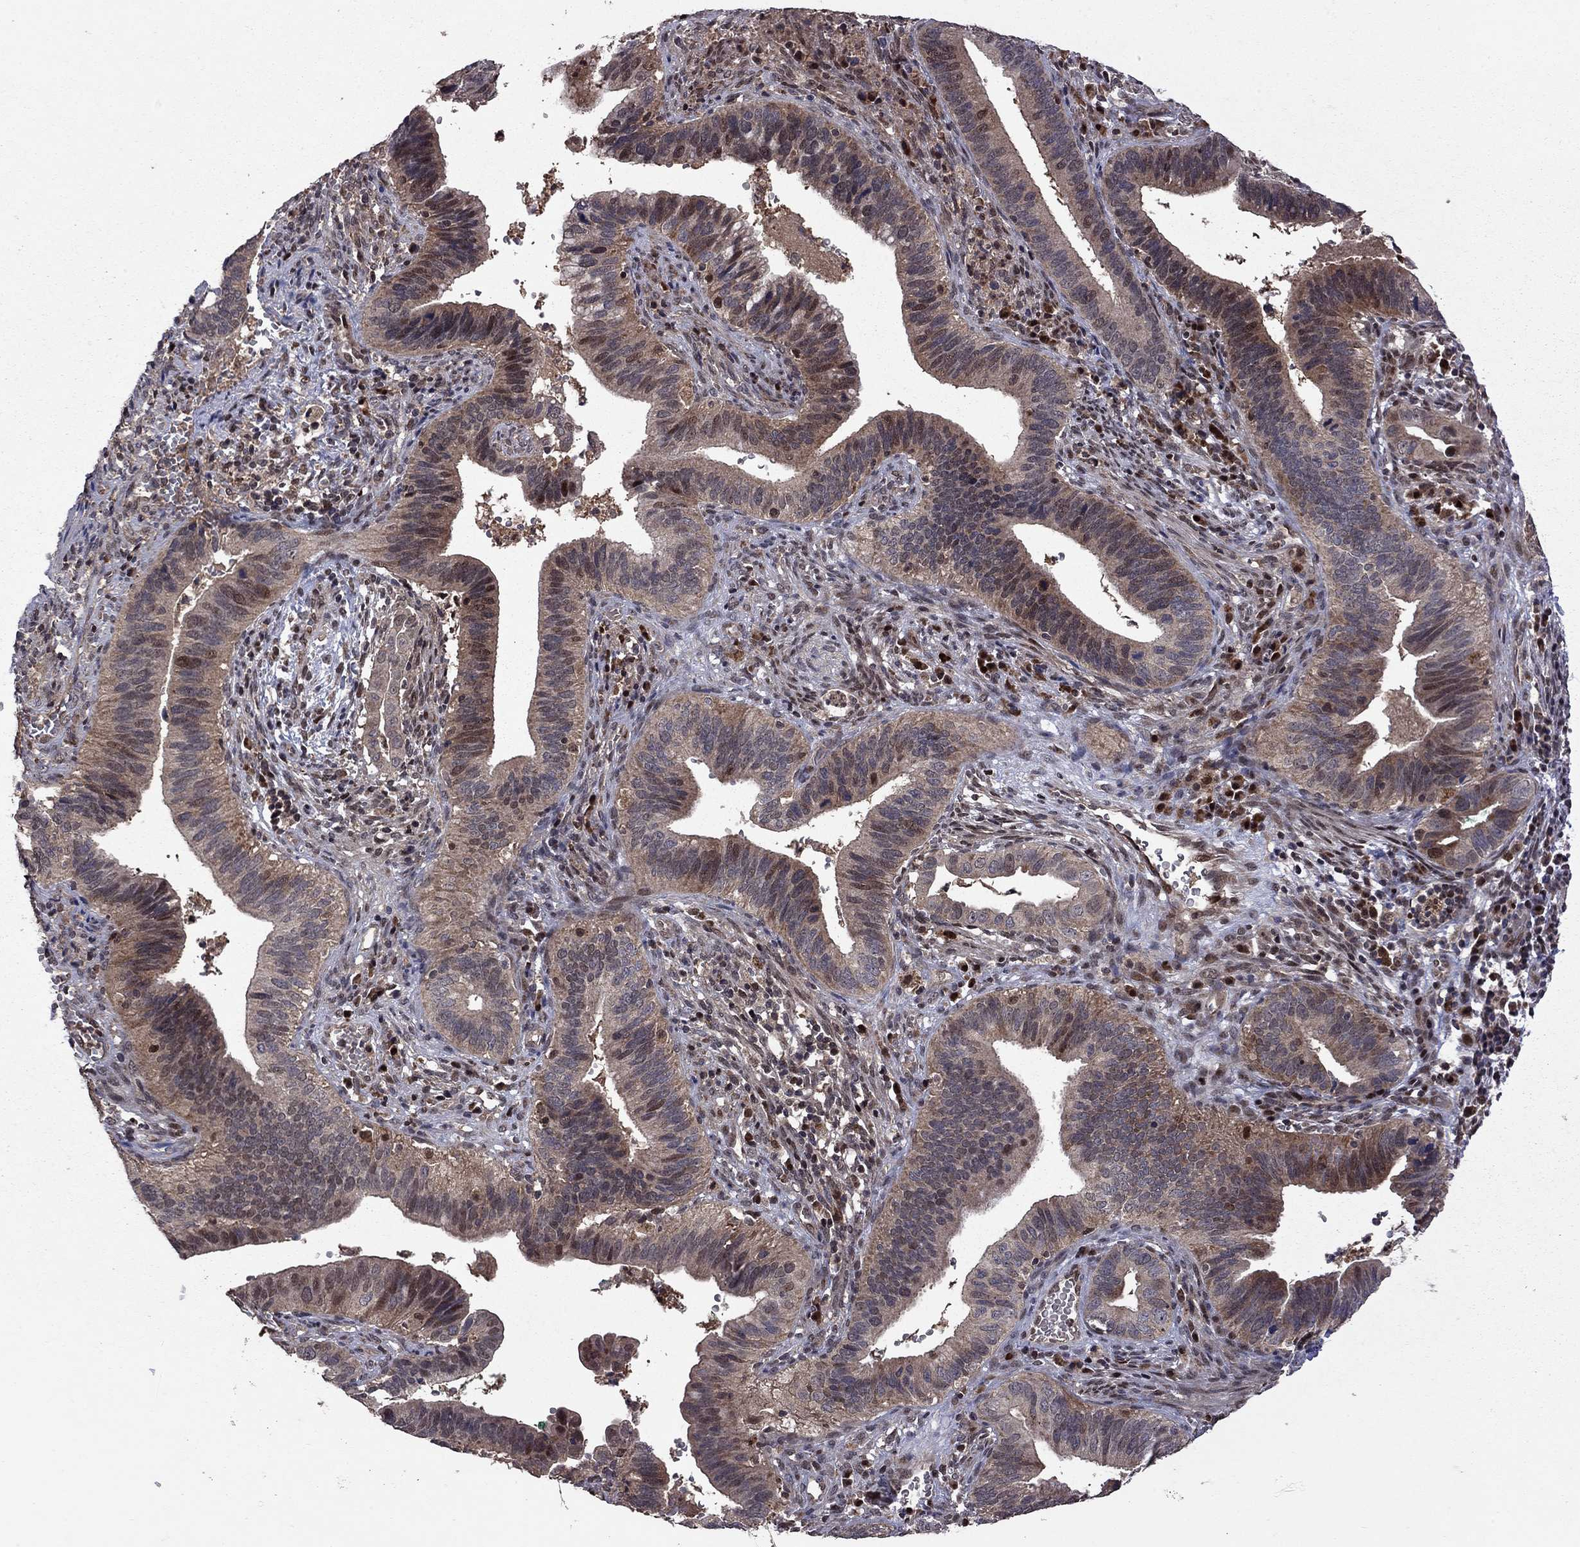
{"staining": {"intensity": "moderate", "quantity": "25%-75%", "location": "cytoplasmic/membranous"}, "tissue": "cervical cancer", "cell_type": "Tumor cells", "image_type": "cancer", "snomed": [{"axis": "morphology", "description": "Adenocarcinoma, NOS"}, {"axis": "topography", "description": "Cervix"}], "caption": "Cervical cancer stained for a protein (brown) reveals moderate cytoplasmic/membranous positive positivity in about 25%-75% of tumor cells.", "gene": "IPP", "patient": {"sex": "female", "age": 42}}